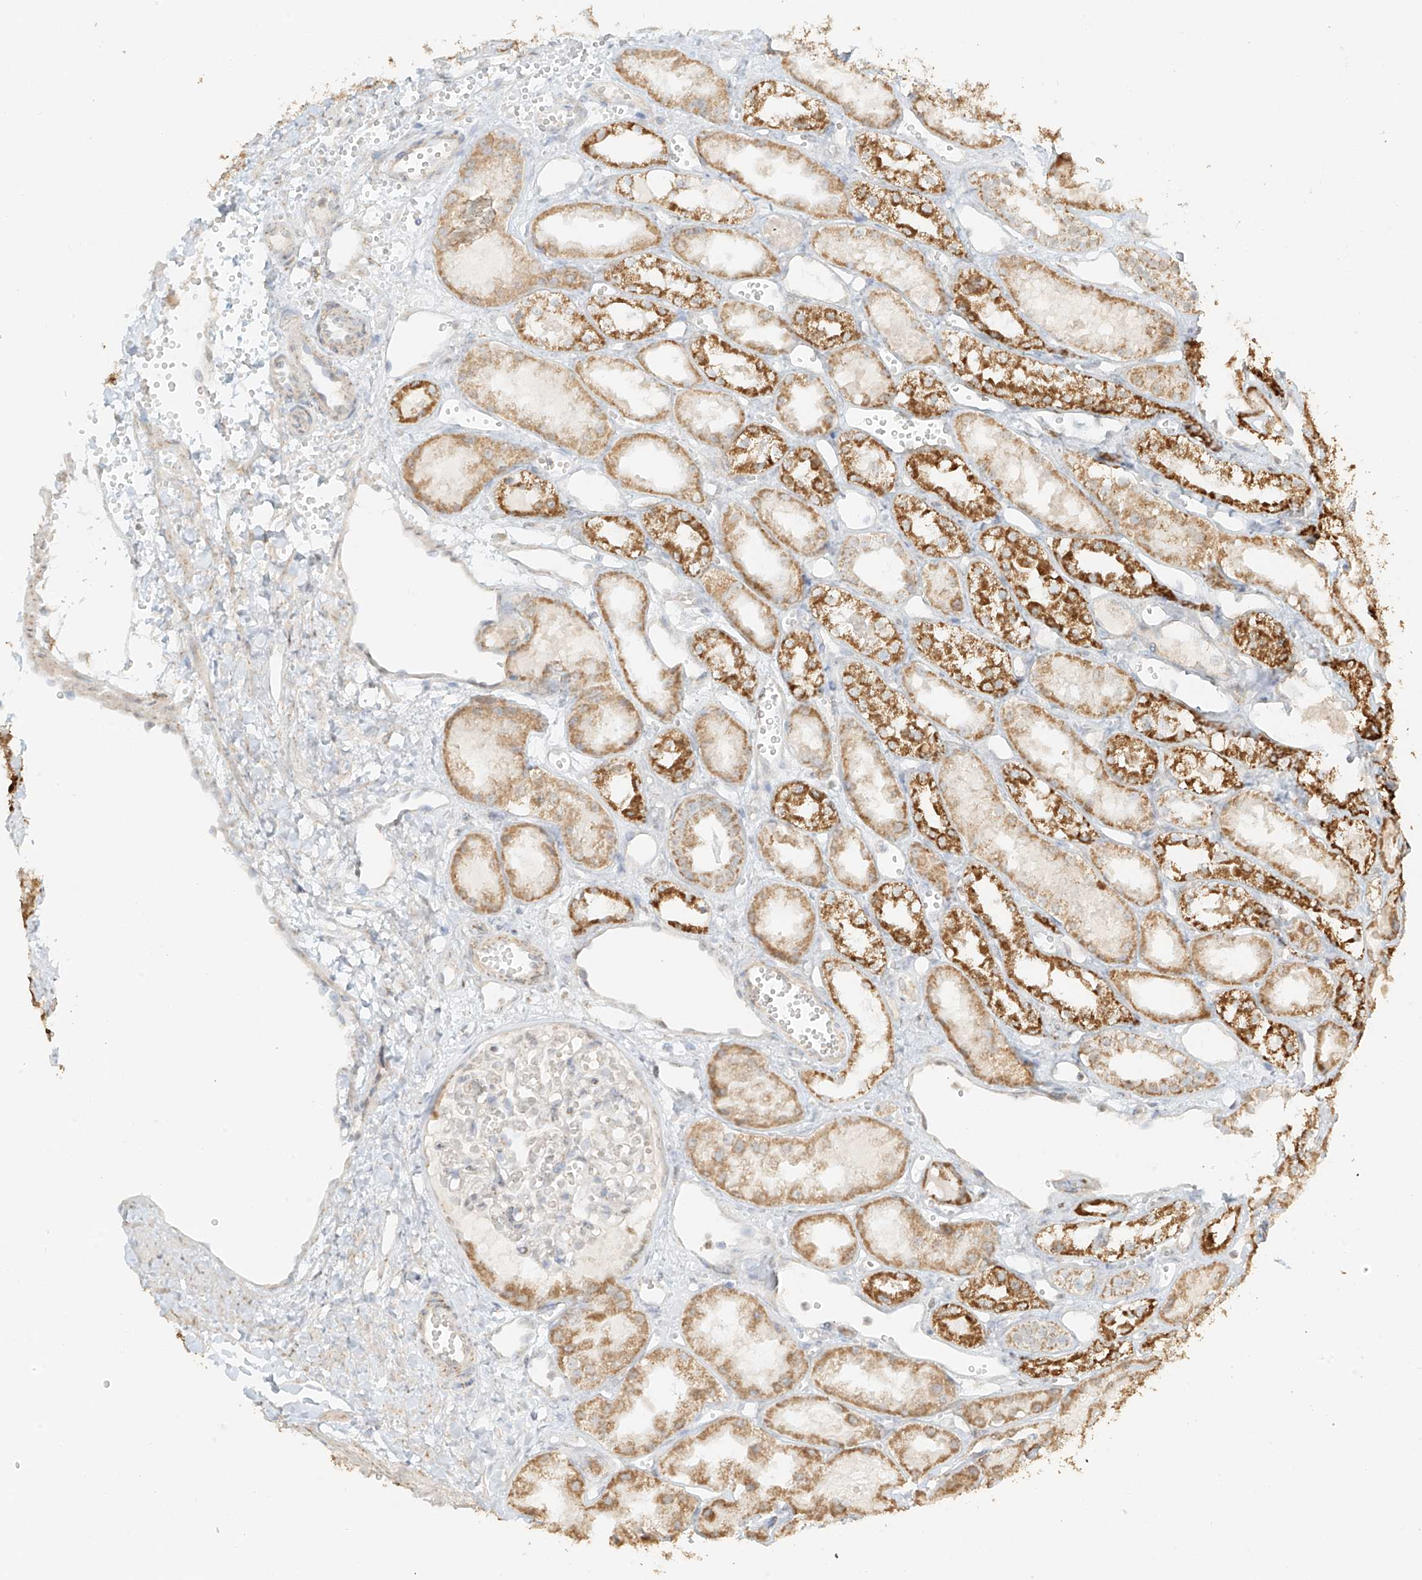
{"staining": {"intensity": "negative", "quantity": "none", "location": "none"}, "tissue": "kidney", "cell_type": "Cells in glomeruli", "image_type": "normal", "snomed": [{"axis": "morphology", "description": "Normal tissue, NOS"}, {"axis": "topography", "description": "Kidney"}], "caption": "The image reveals no staining of cells in glomeruli in normal kidney.", "gene": "MIPEP", "patient": {"sex": "male", "age": 16}}